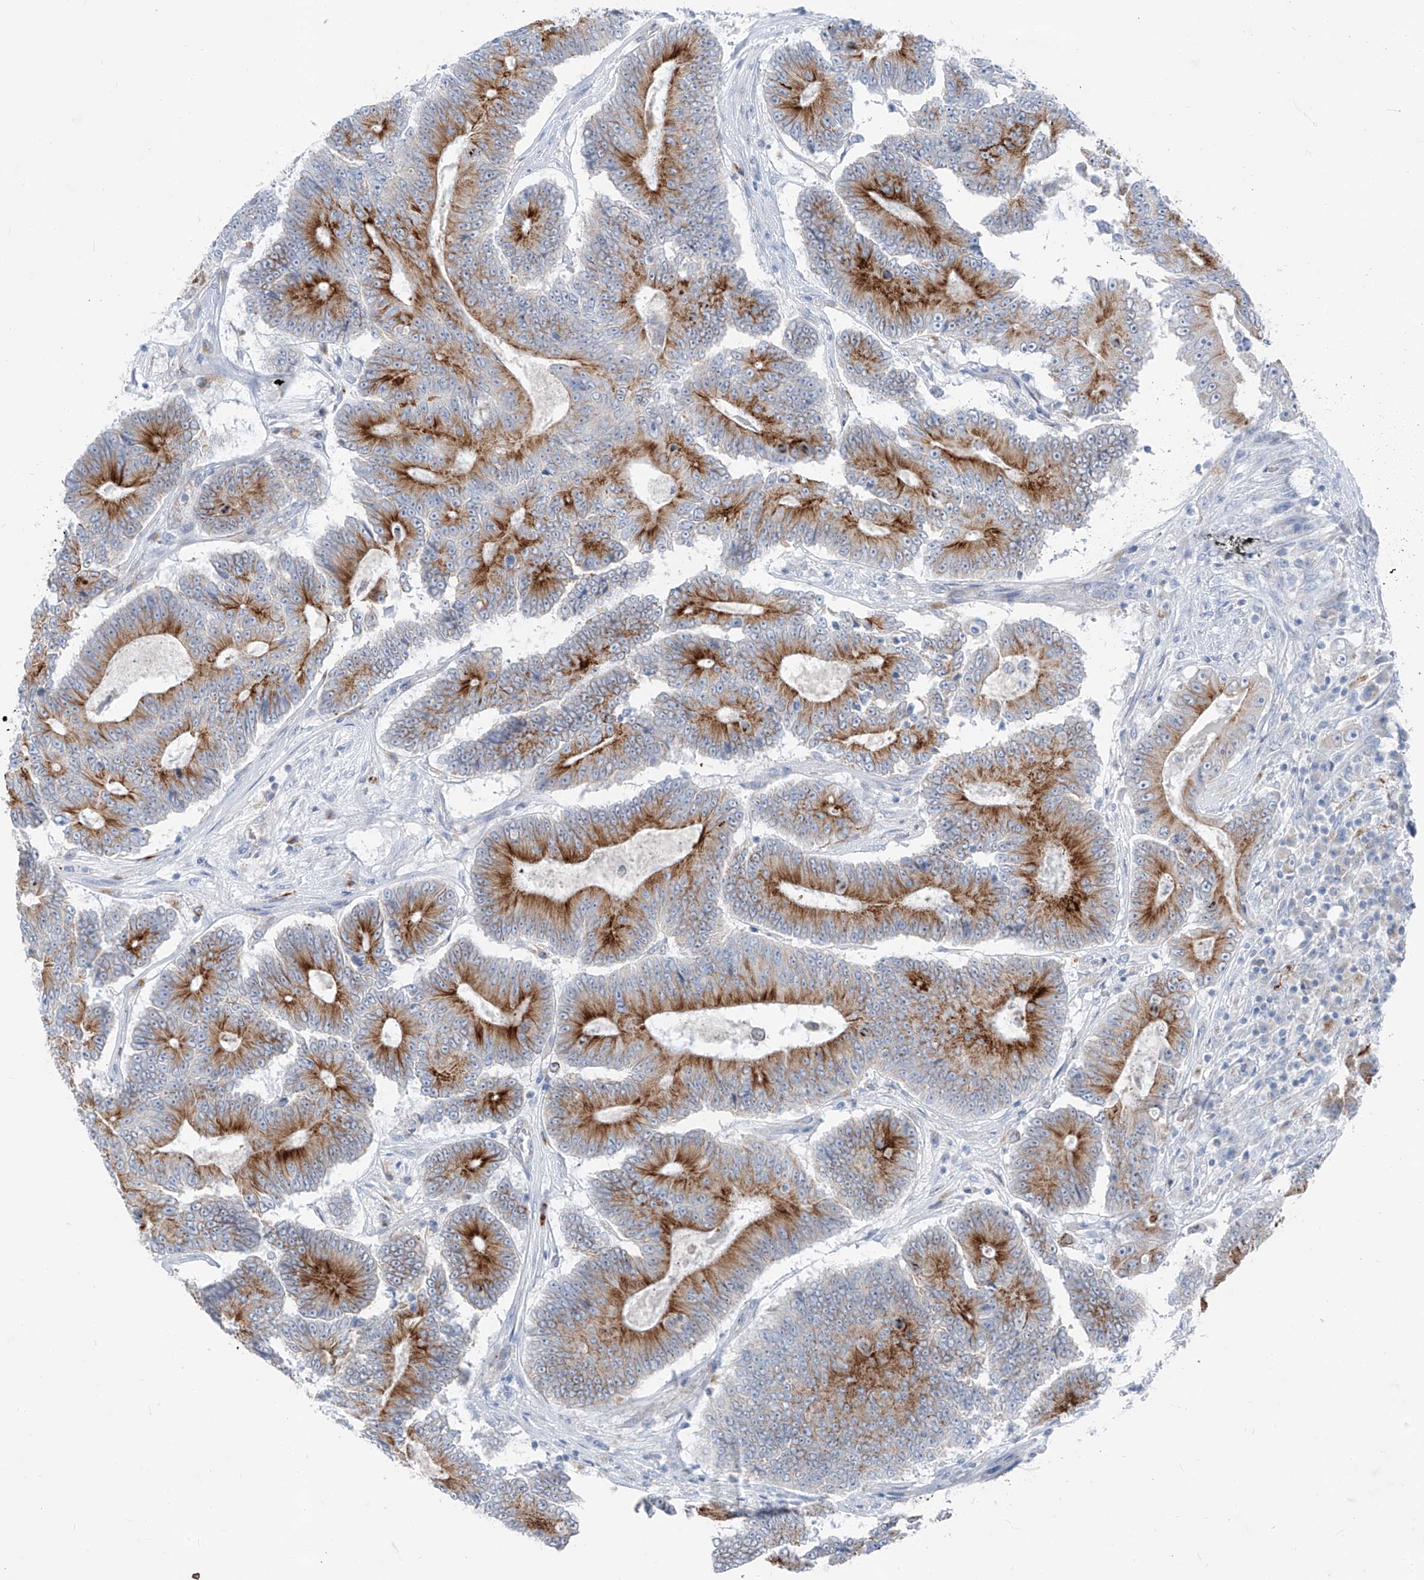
{"staining": {"intensity": "moderate", "quantity": ">75%", "location": "cytoplasmic/membranous"}, "tissue": "colorectal cancer", "cell_type": "Tumor cells", "image_type": "cancer", "snomed": [{"axis": "morphology", "description": "Adenocarcinoma, NOS"}, {"axis": "topography", "description": "Colon"}], "caption": "There is medium levels of moderate cytoplasmic/membranous expression in tumor cells of colorectal cancer (adenocarcinoma), as demonstrated by immunohistochemical staining (brown color).", "gene": "GPR137C", "patient": {"sex": "male", "age": 83}}